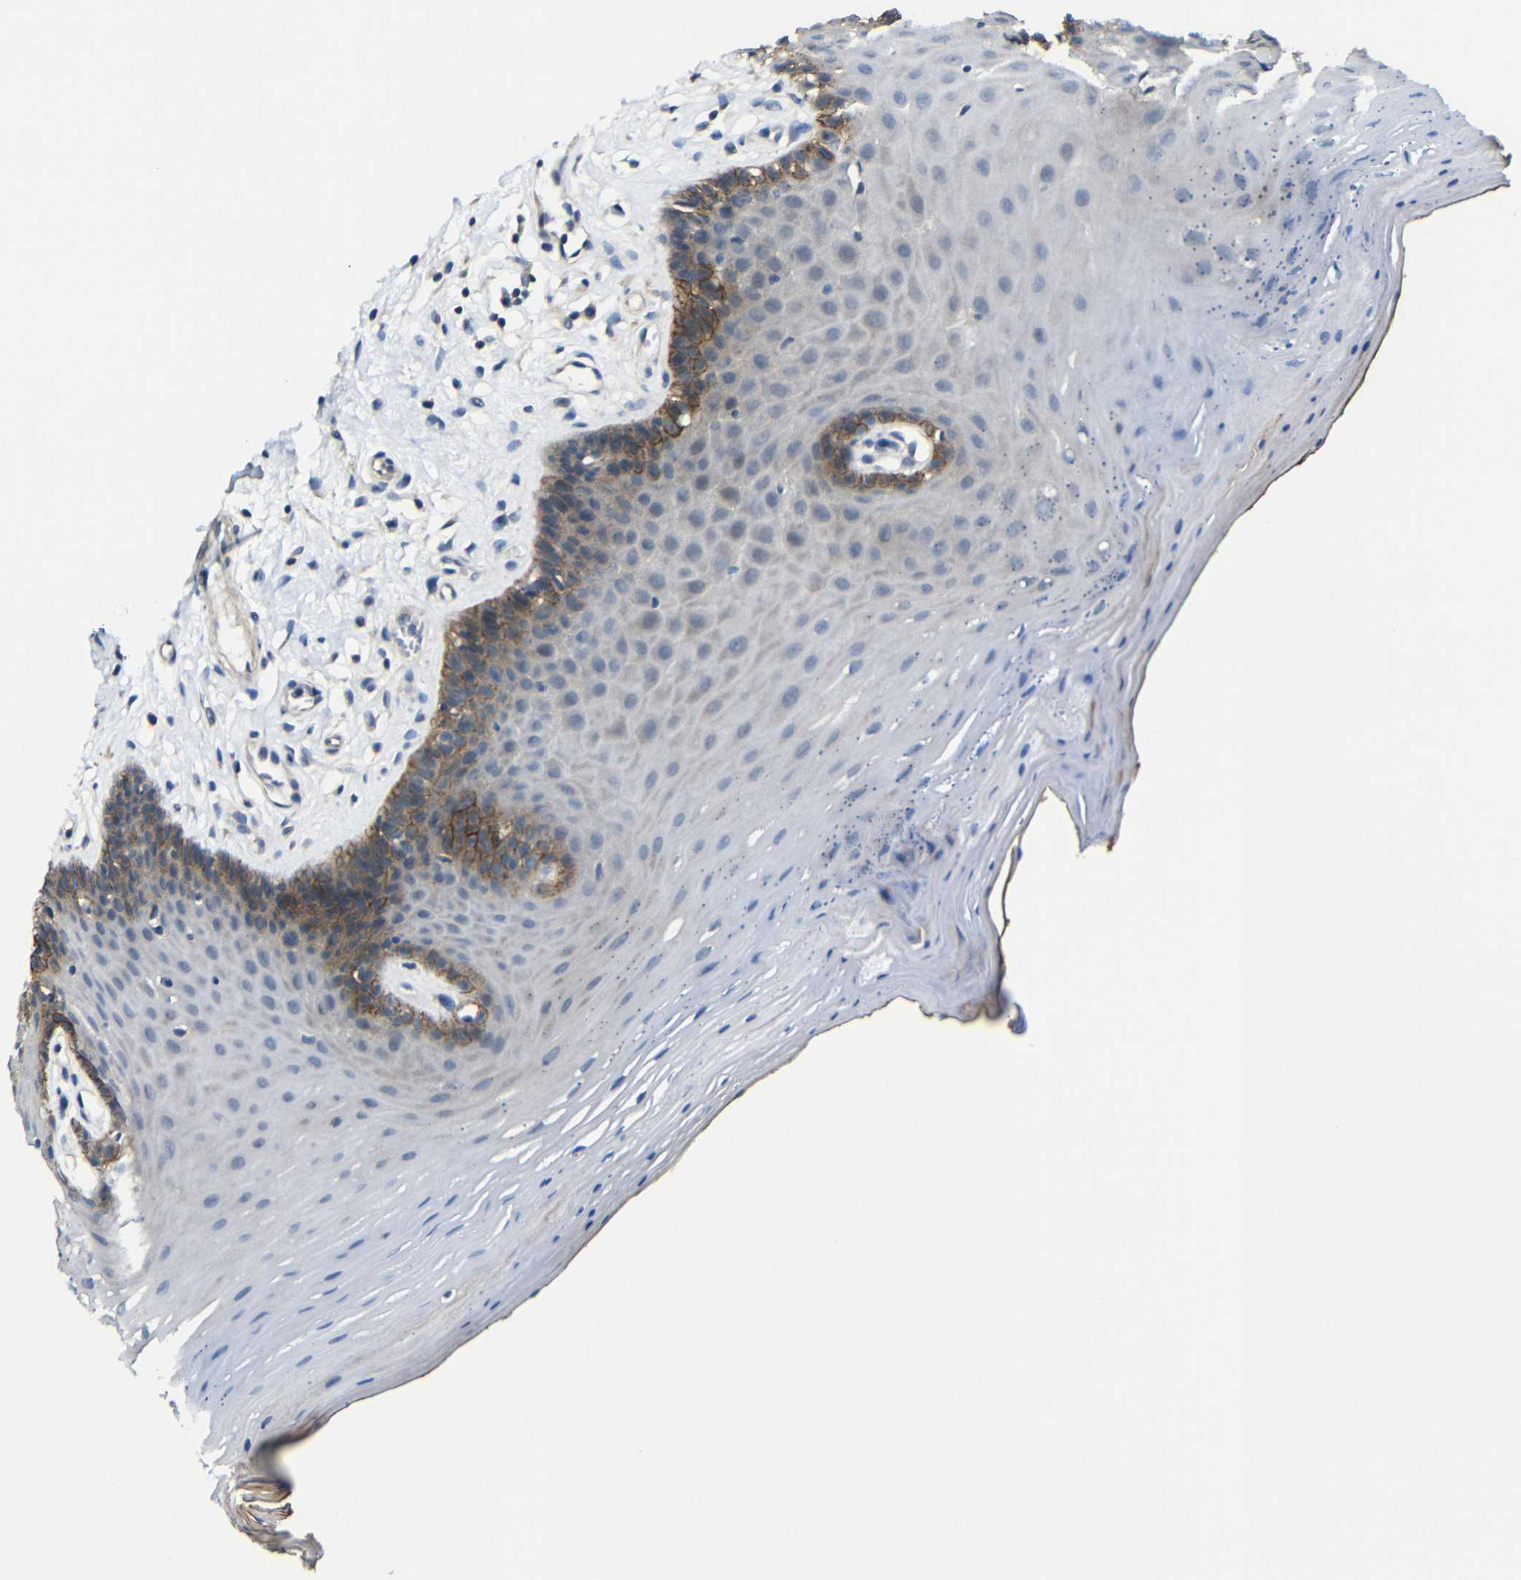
{"staining": {"intensity": "moderate", "quantity": "<25%", "location": "cytoplasmic/membranous"}, "tissue": "oral mucosa", "cell_type": "Squamous epithelial cells", "image_type": "normal", "snomed": [{"axis": "morphology", "description": "Normal tissue, NOS"}, {"axis": "topography", "description": "Skeletal muscle"}, {"axis": "topography", "description": "Oral tissue"}], "caption": "Normal oral mucosa reveals moderate cytoplasmic/membranous staining in approximately <25% of squamous epithelial cells Nuclei are stained in blue..", "gene": "ZNF90", "patient": {"sex": "male", "age": 58}}